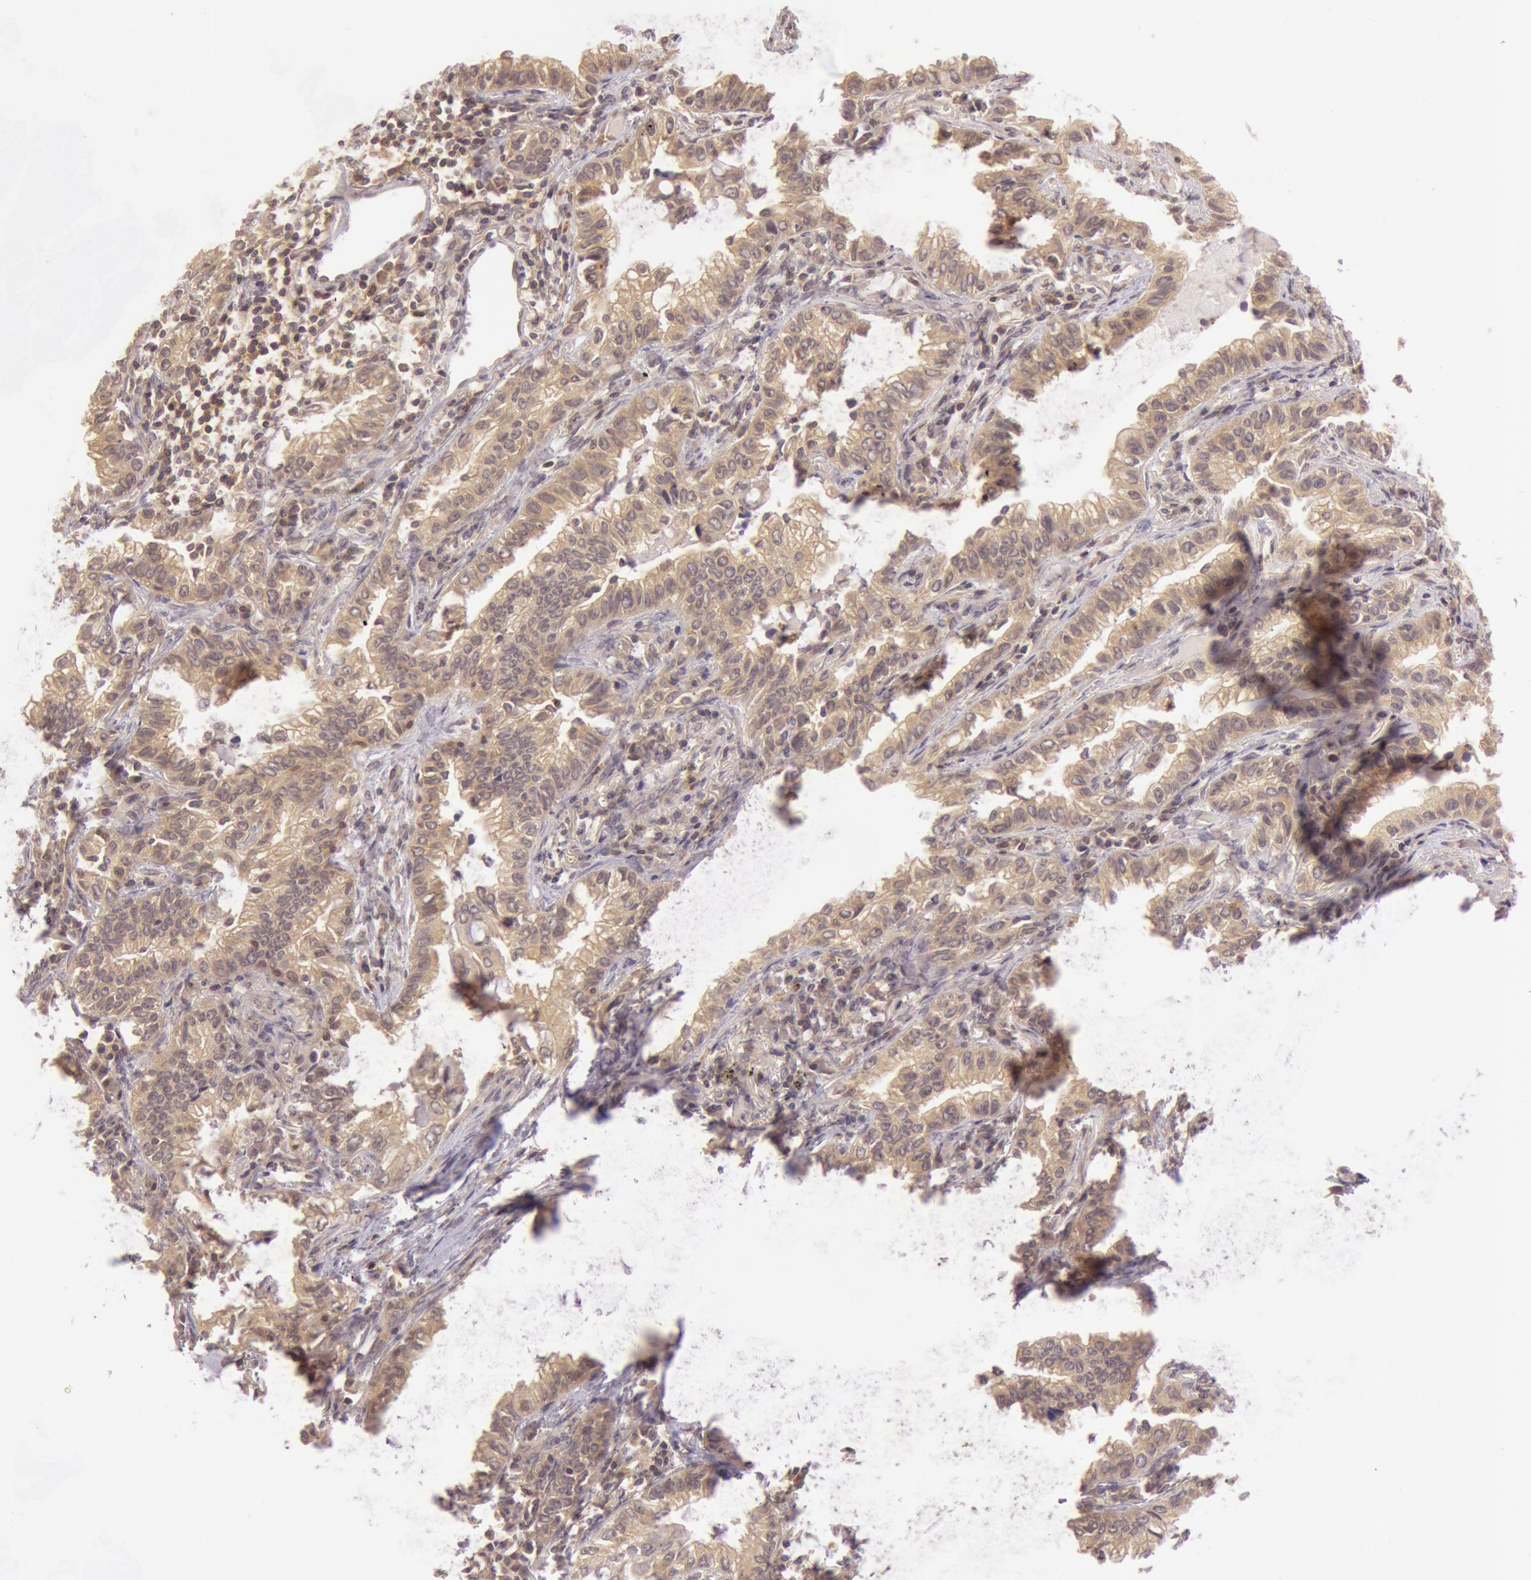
{"staining": {"intensity": "weak", "quantity": ">75%", "location": "cytoplasmic/membranous"}, "tissue": "lung cancer", "cell_type": "Tumor cells", "image_type": "cancer", "snomed": [{"axis": "morphology", "description": "Adenocarcinoma, NOS"}, {"axis": "topography", "description": "Lung"}], "caption": "This image reveals immunohistochemistry staining of human lung adenocarcinoma, with low weak cytoplasmic/membranous positivity in approximately >75% of tumor cells.", "gene": "ATG2B", "patient": {"sex": "female", "age": 50}}